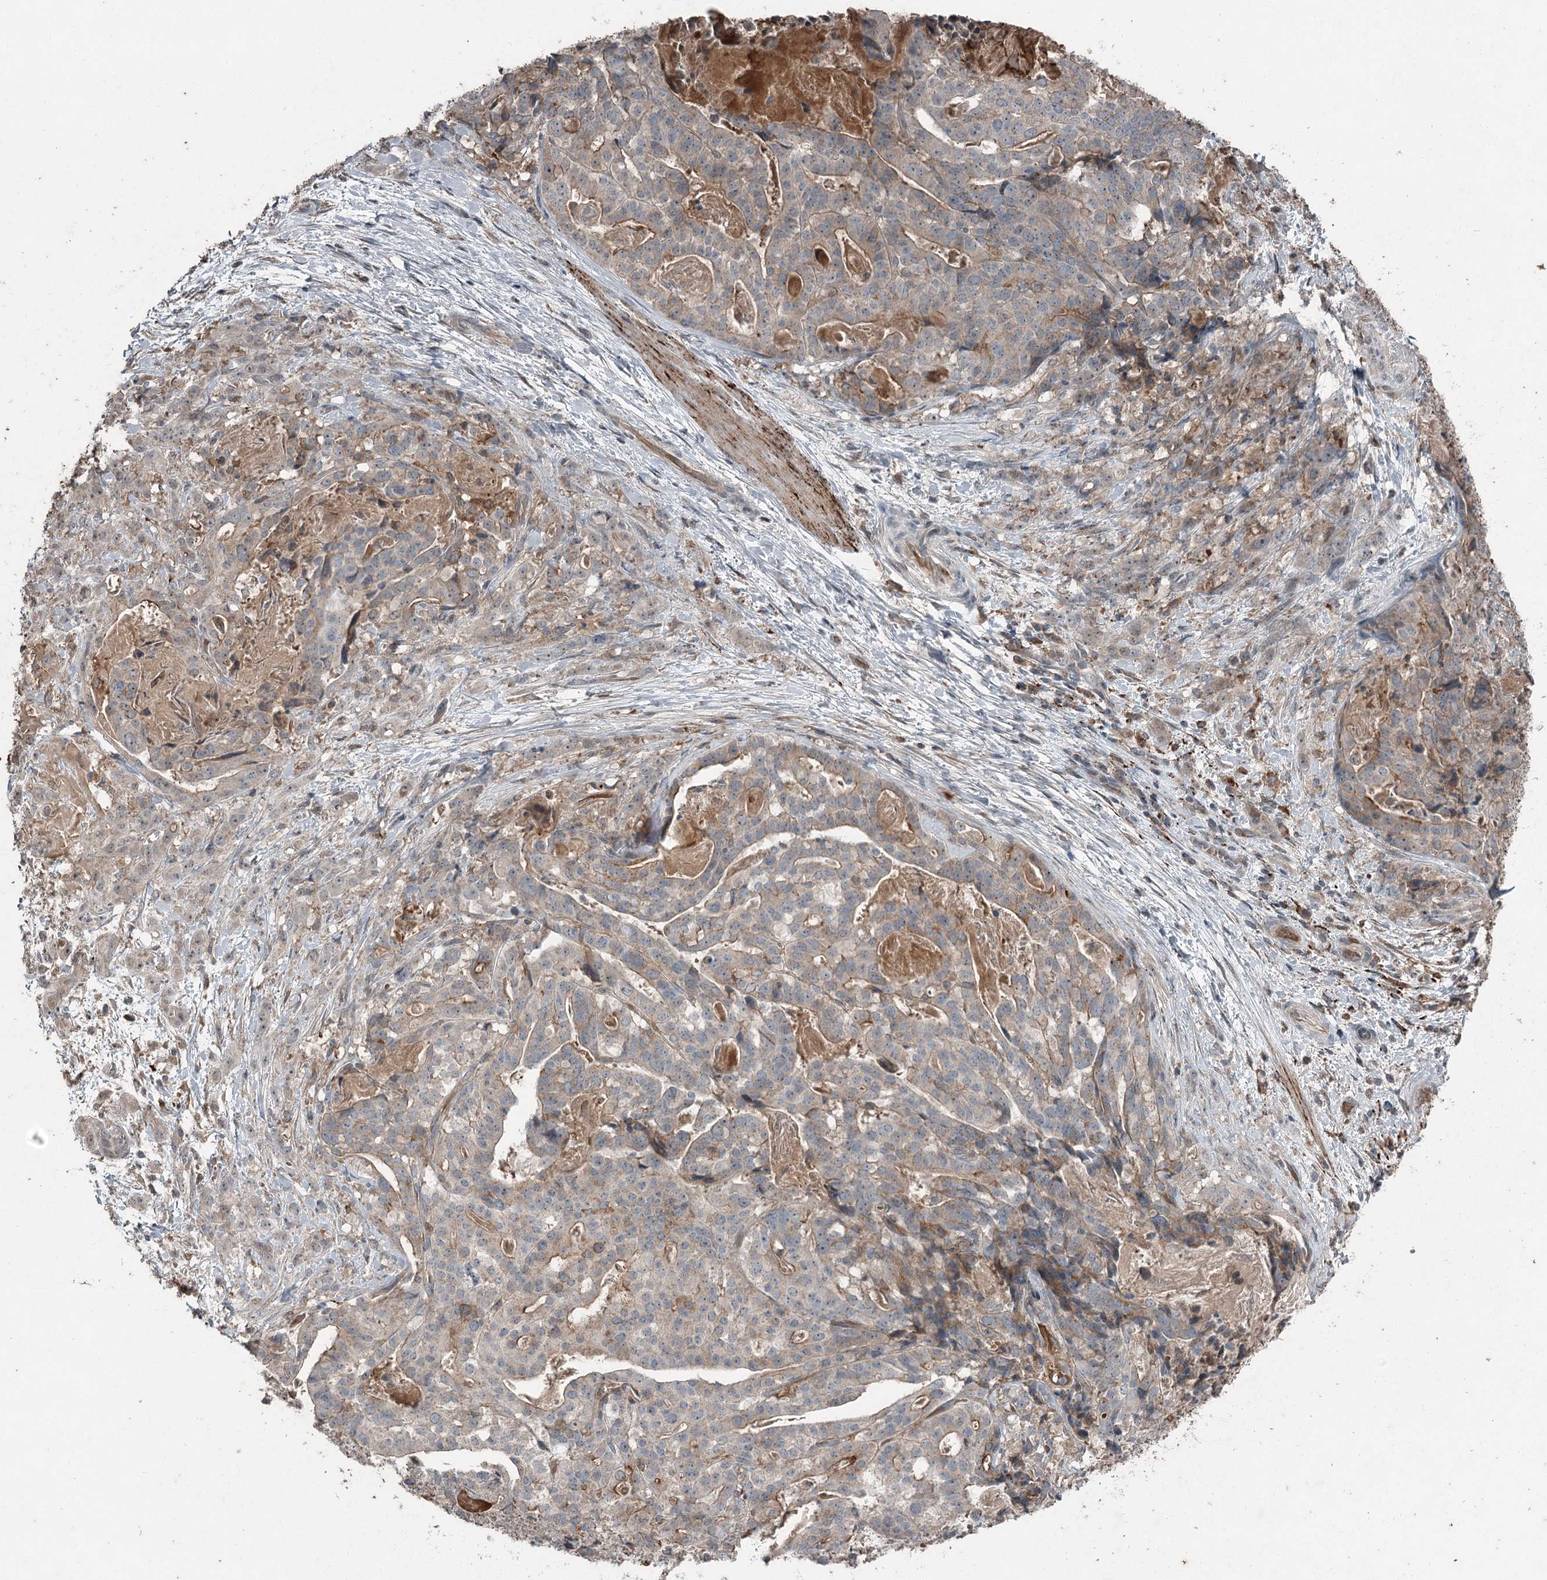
{"staining": {"intensity": "negative", "quantity": "none", "location": "none"}, "tissue": "stomach cancer", "cell_type": "Tumor cells", "image_type": "cancer", "snomed": [{"axis": "morphology", "description": "Adenocarcinoma, NOS"}, {"axis": "topography", "description": "Stomach"}], "caption": "Stomach adenocarcinoma was stained to show a protein in brown. There is no significant positivity in tumor cells.", "gene": "SLC39A8", "patient": {"sex": "male", "age": 48}}